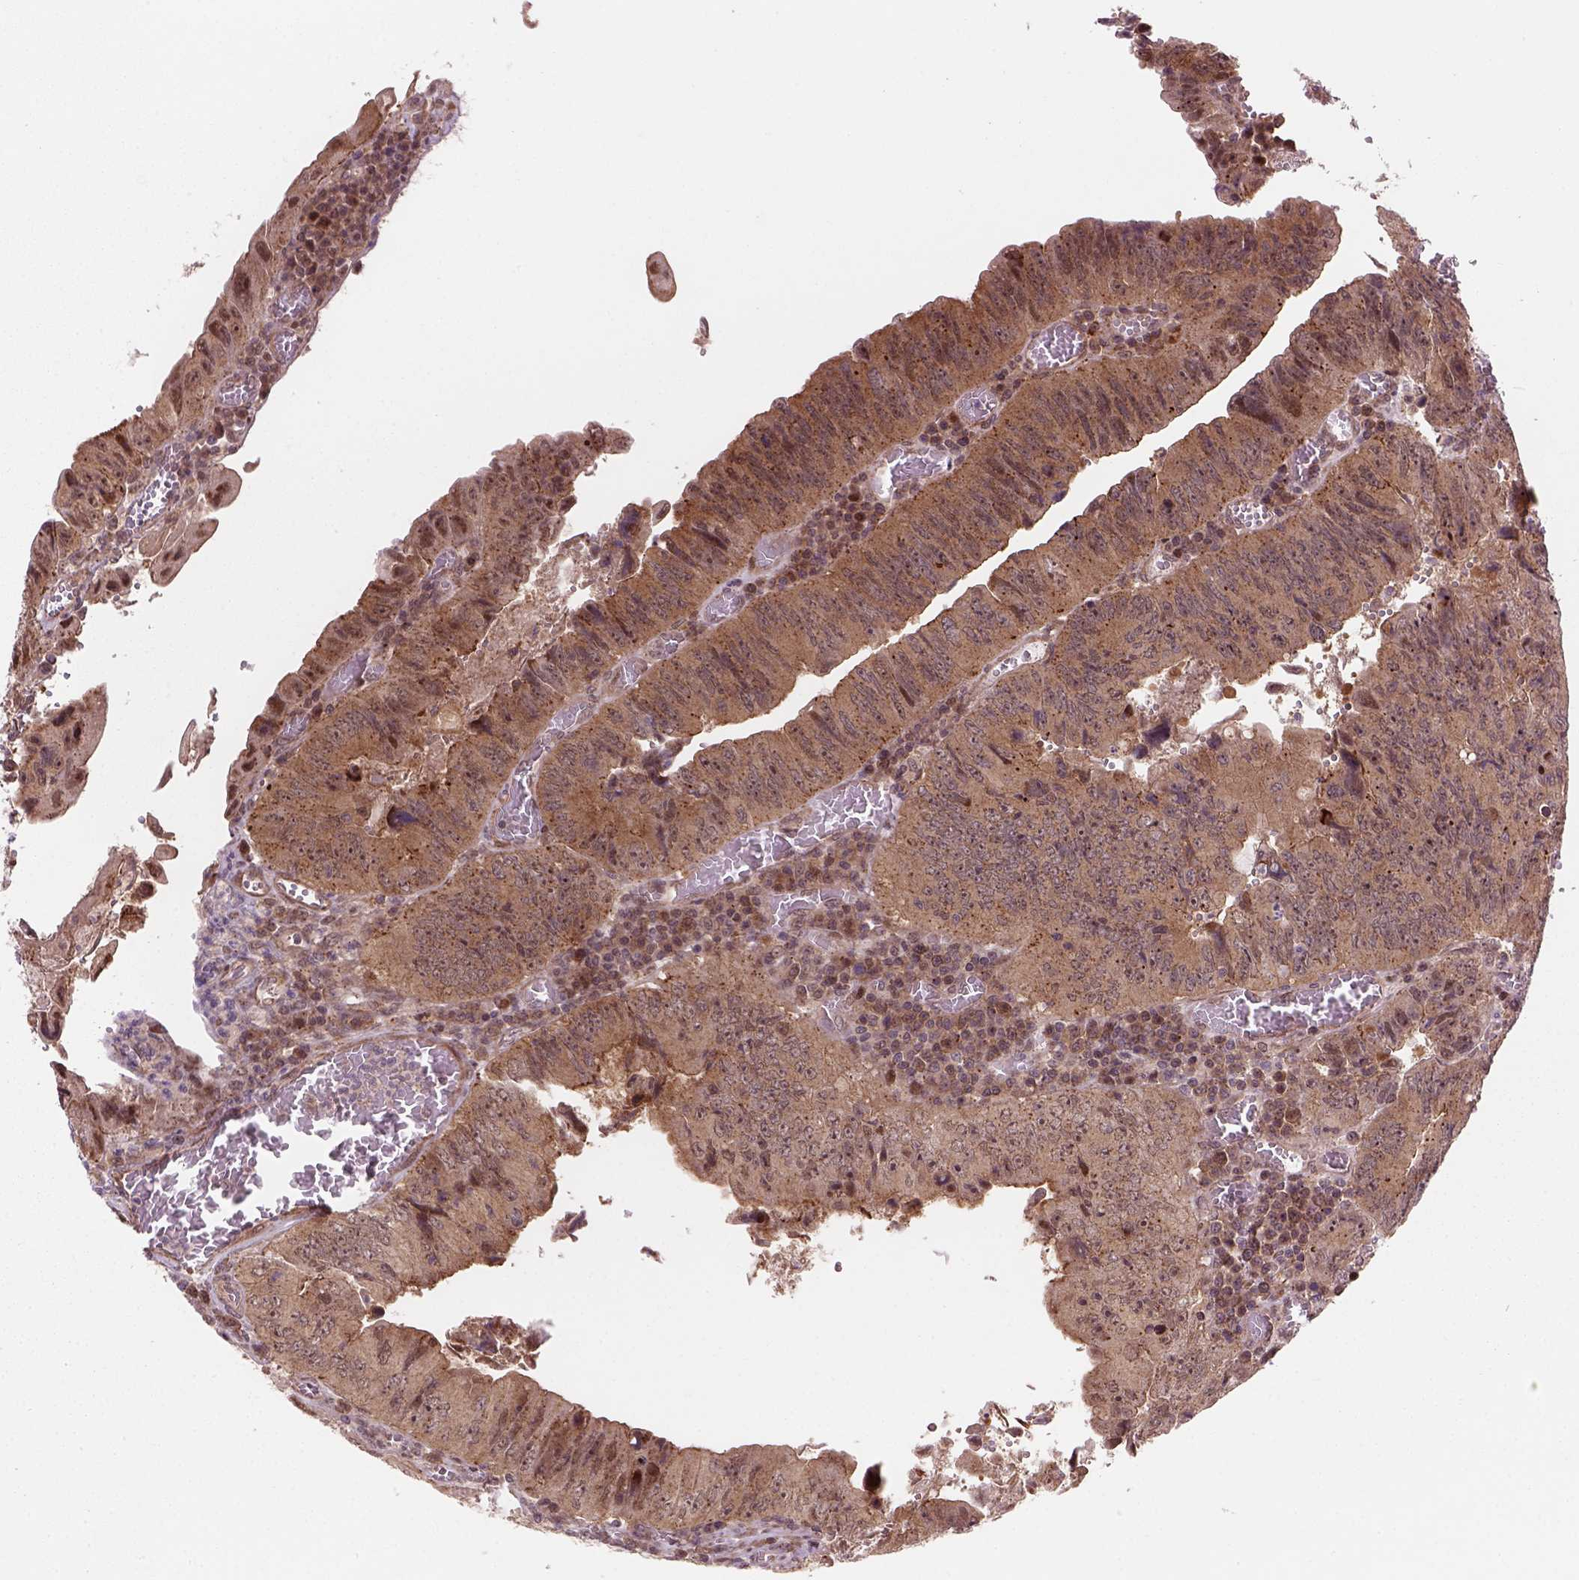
{"staining": {"intensity": "moderate", "quantity": "25%-75%", "location": "cytoplasmic/membranous,nuclear"}, "tissue": "colorectal cancer", "cell_type": "Tumor cells", "image_type": "cancer", "snomed": [{"axis": "morphology", "description": "Adenocarcinoma, NOS"}, {"axis": "topography", "description": "Colon"}], "caption": "Moderate cytoplasmic/membranous and nuclear staining is seen in about 25%-75% of tumor cells in colorectal cancer (adenocarcinoma). The staining was performed using DAB, with brown indicating positive protein expression. Nuclei are stained blue with hematoxylin.", "gene": "PSMD11", "patient": {"sex": "female", "age": 84}}